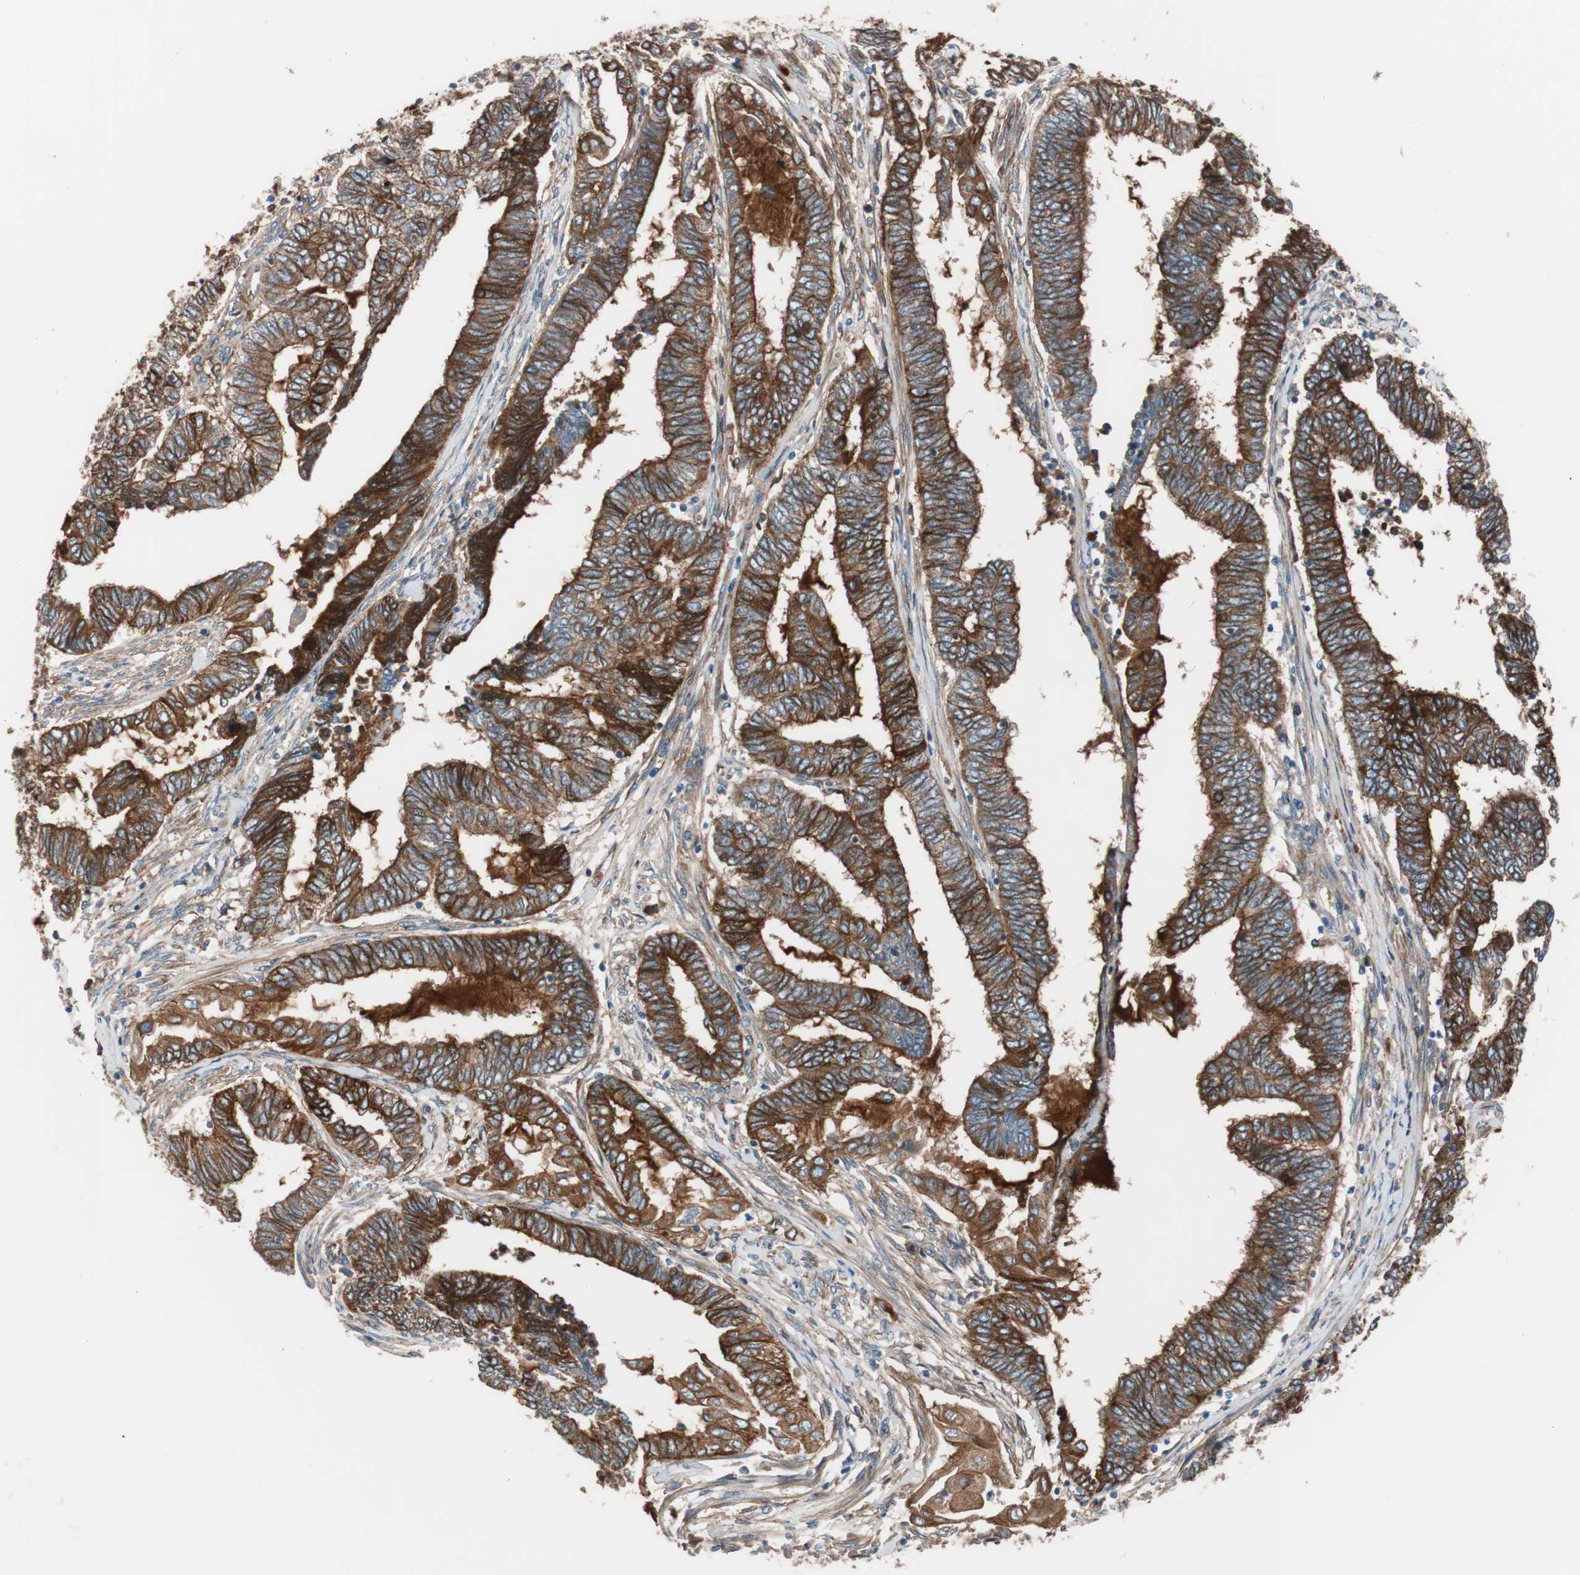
{"staining": {"intensity": "strong", "quantity": ">75%", "location": "cytoplasmic/membranous"}, "tissue": "endometrial cancer", "cell_type": "Tumor cells", "image_type": "cancer", "snomed": [{"axis": "morphology", "description": "Adenocarcinoma, NOS"}, {"axis": "topography", "description": "Uterus"}, {"axis": "topography", "description": "Endometrium"}], "caption": "The image exhibits staining of endometrial adenocarcinoma, revealing strong cytoplasmic/membranous protein expression (brown color) within tumor cells.", "gene": "SPINT1", "patient": {"sex": "female", "age": 70}}